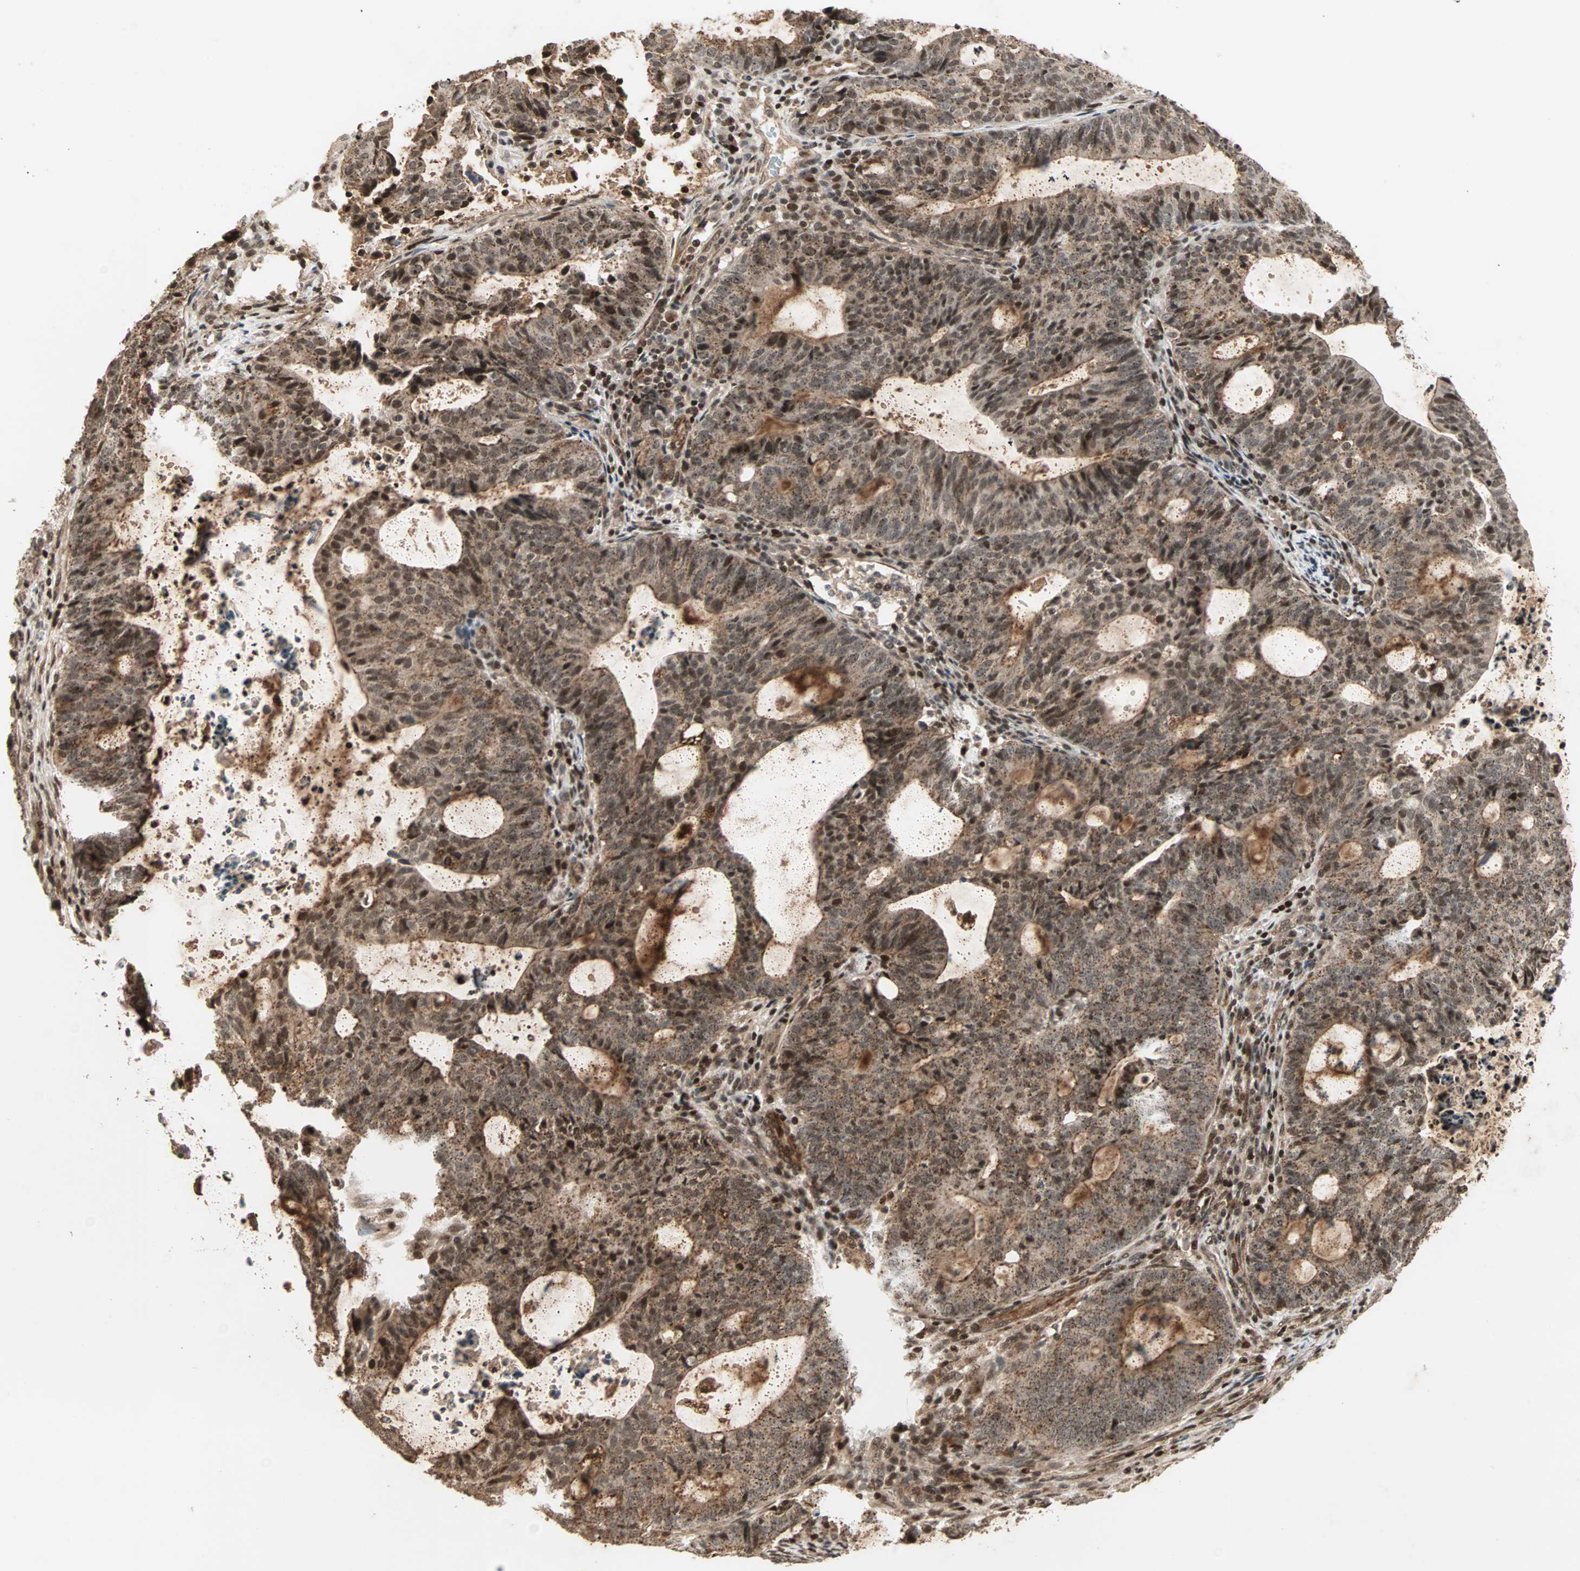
{"staining": {"intensity": "strong", "quantity": ">75%", "location": "cytoplasmic/membranous,nuclear"}, "tissue": "endometrial cancer", "cell_type": "Tumor cells", "image_type": "cancer", "snomed": [{"axis": "morphology", "description": "Adenocarcinoma, NOS"}, {"axis": "topography", "description": "Uterus"}], "caption": "The micrograph demonstrates immunohistochemical staining of adenocarcinoma (endometrial). There is strong cytoplasmic/membranous and nuclear staining is seen in about >75% of tumor cells.", "gene": "ZBED9", "patient": {"sex": "female", "age": 83}}